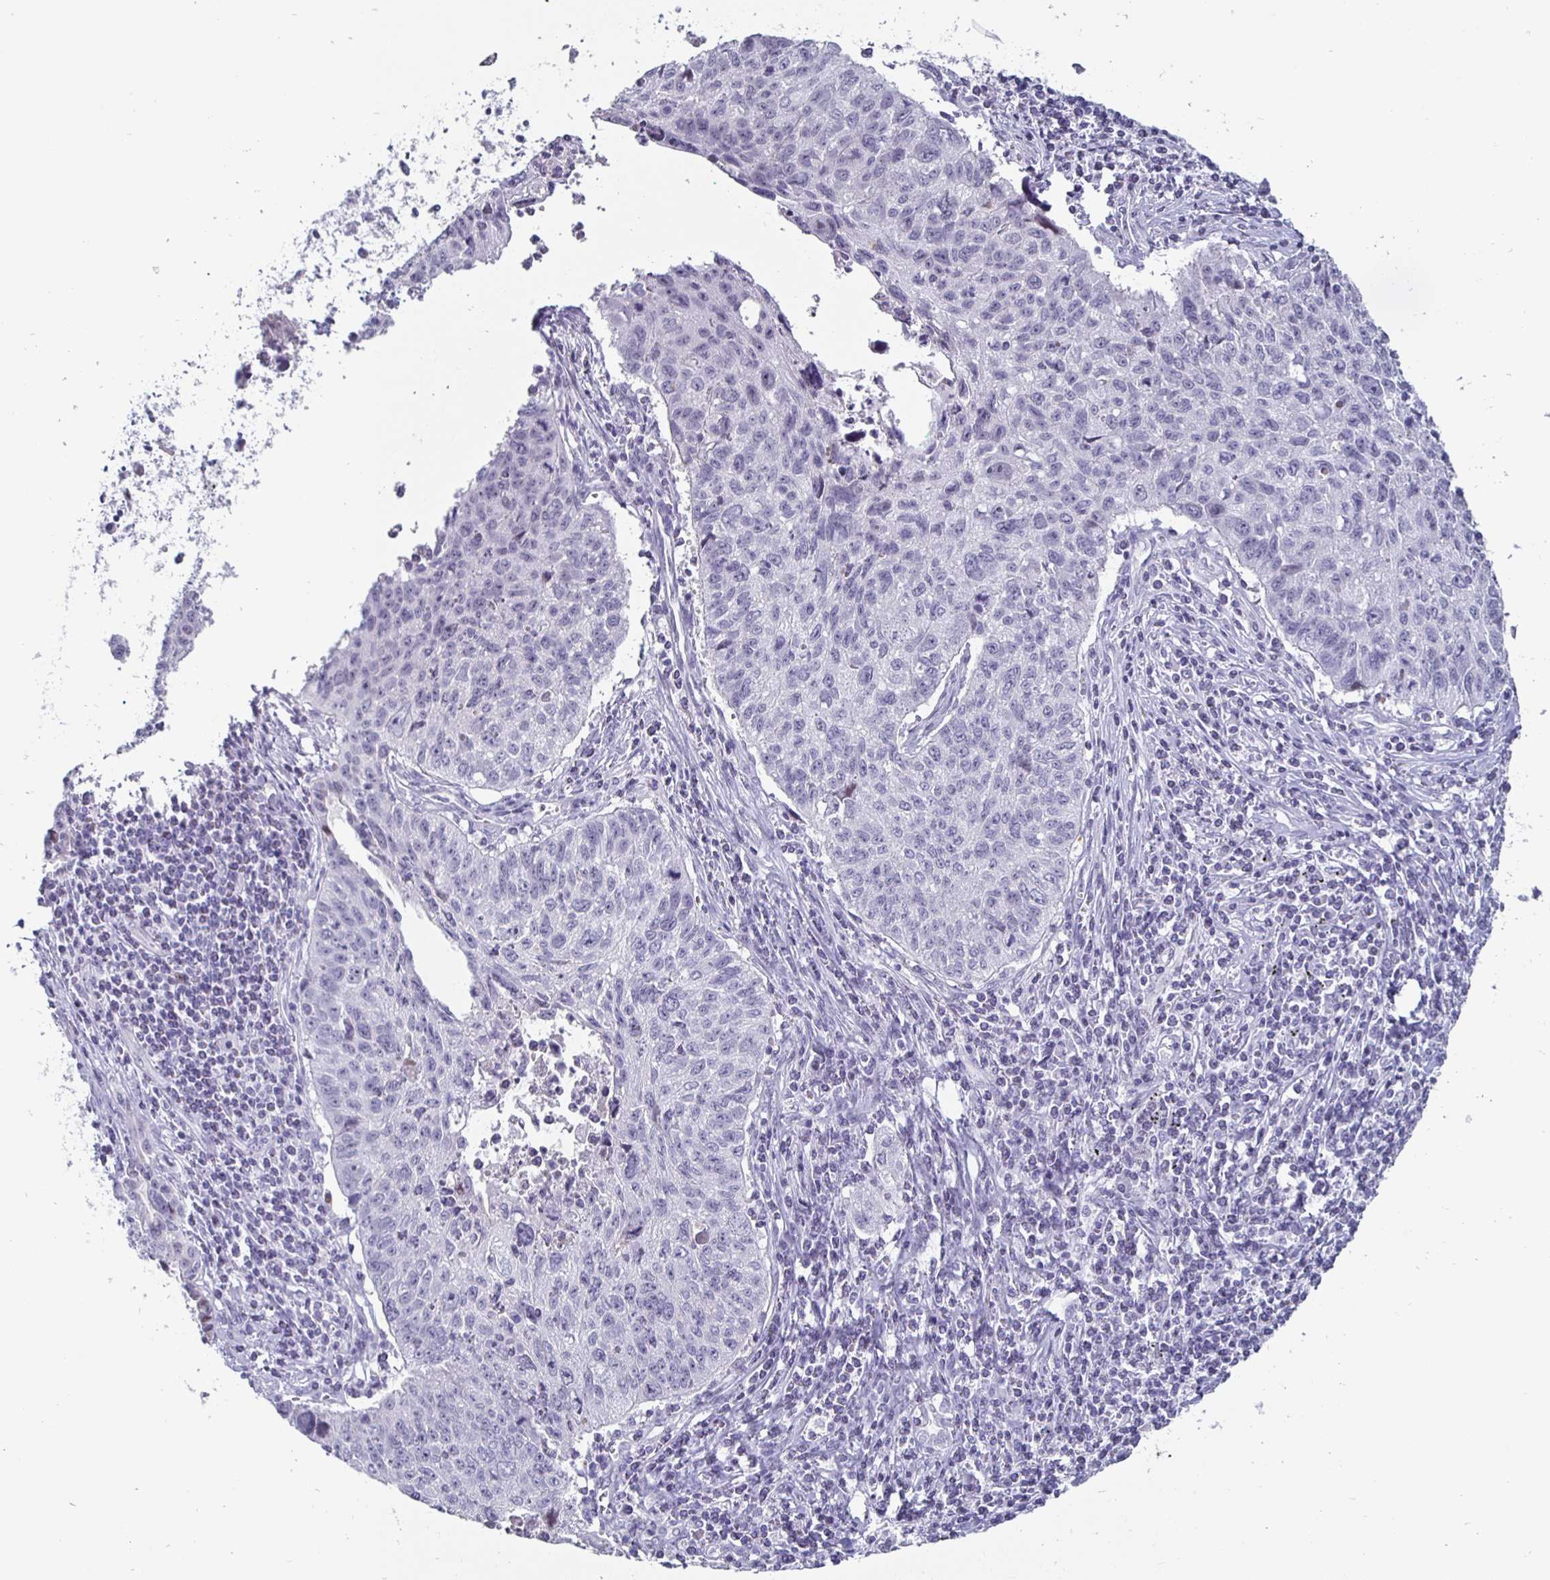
{"staining": {"intensity": "negative", "quantity": "none", "location": "none"}, "tissue": "lung cancer", "cell_type": "Tumor cells", "image_type": "cancer", "snomed": [{"axis": "morphology", "description": "Normal morphology"}, {"axis": "morphology", "description": "Aneuploidy"}, {"axis": "morphology", "description": "Squamous cell carcinoma, NOS"}, {"axis": "topography", "description": "Lymph node"}, {"axis": "topography", "description": "Lung"}], "caption": "Immunohistochemical staining of lung cancer reveals no significant expression in tumor cells. (Brightfield microscopy of DAB (3,3'-diaminobenzidine) immunohistochemistry at high magnification).", "gene": "OOSP2", "patient": {"sex": "female", "age": 76}}